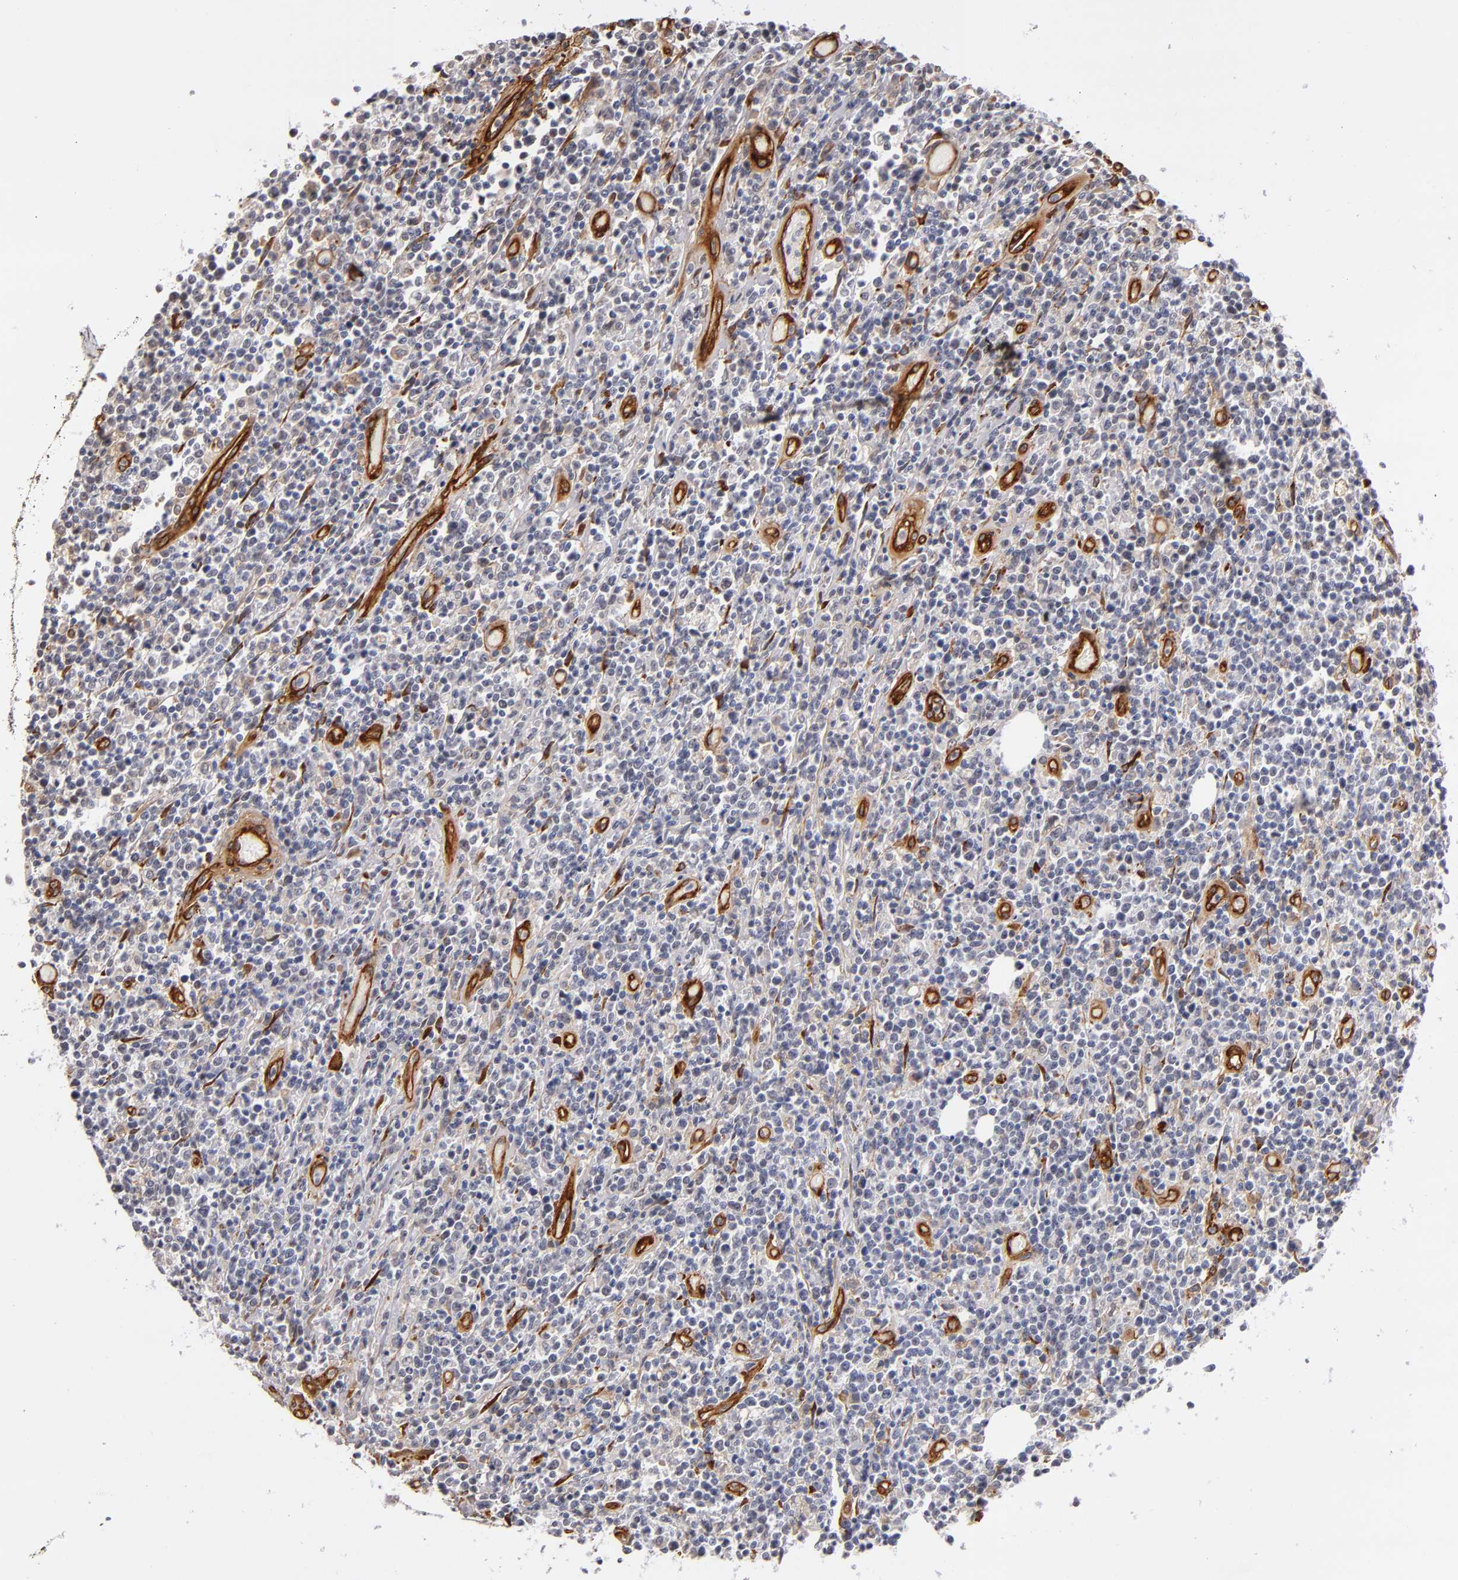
{"staining": {"intensity": "negative", "quantity": "none", "location": "none"}, "tissue": "lymphoma", "cell_type": "Tumor cells", "image_type": "cancer", "snomed": [{"axis": "morphology", "description": "Malignant lymphoma, non-Hodgkin's type, High grade"}, {"axis": "topography", "description": "Colon"}], "caption": "DAB (3,3'-diaminobenzidine) immunohistochemical staining of human lymphoma displays no significant expression in tumor cells.", "gene": "LAMC1", "patient": {"sex": "male", "age": 82}}